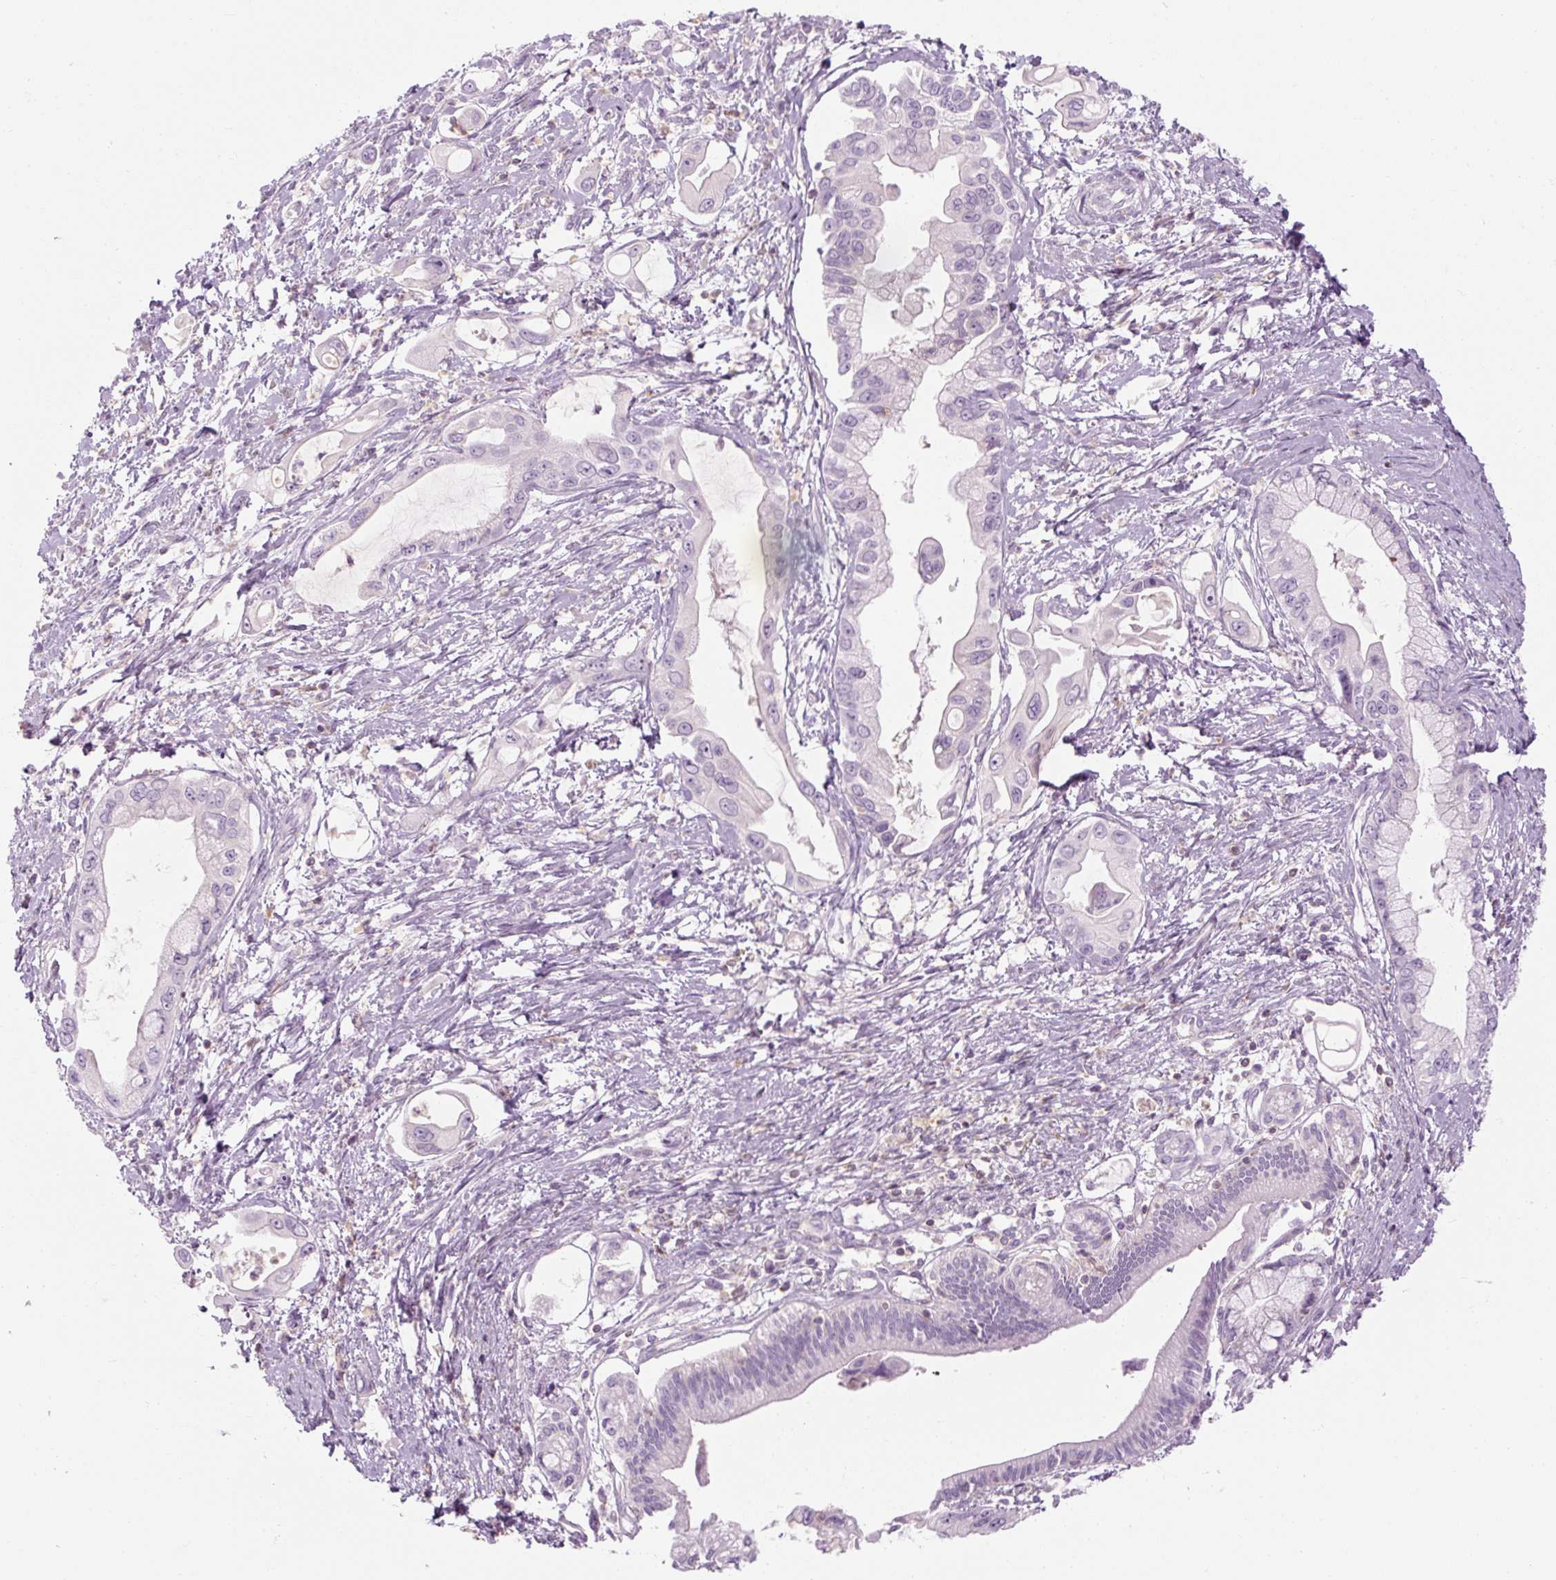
{"staining": {"intensity": "negative", "quantity": "none", "location": "none"}, "tissue": "pancreatic cancer", "cell_type": "Tumor cells", "image_type": "cancer", "snomed": [{"axis": "morphology", "description": "Adenocarcinoma, NOS"}, {"axis": "topography", "description": "Pancreas"}], "caption": "Immunohistochemical staining of pancreatic adenocarcinoma displays no significant positivity in tumor cells.", "gene": "TIGD2", "patient": {"sex": "male", "age": 61}}